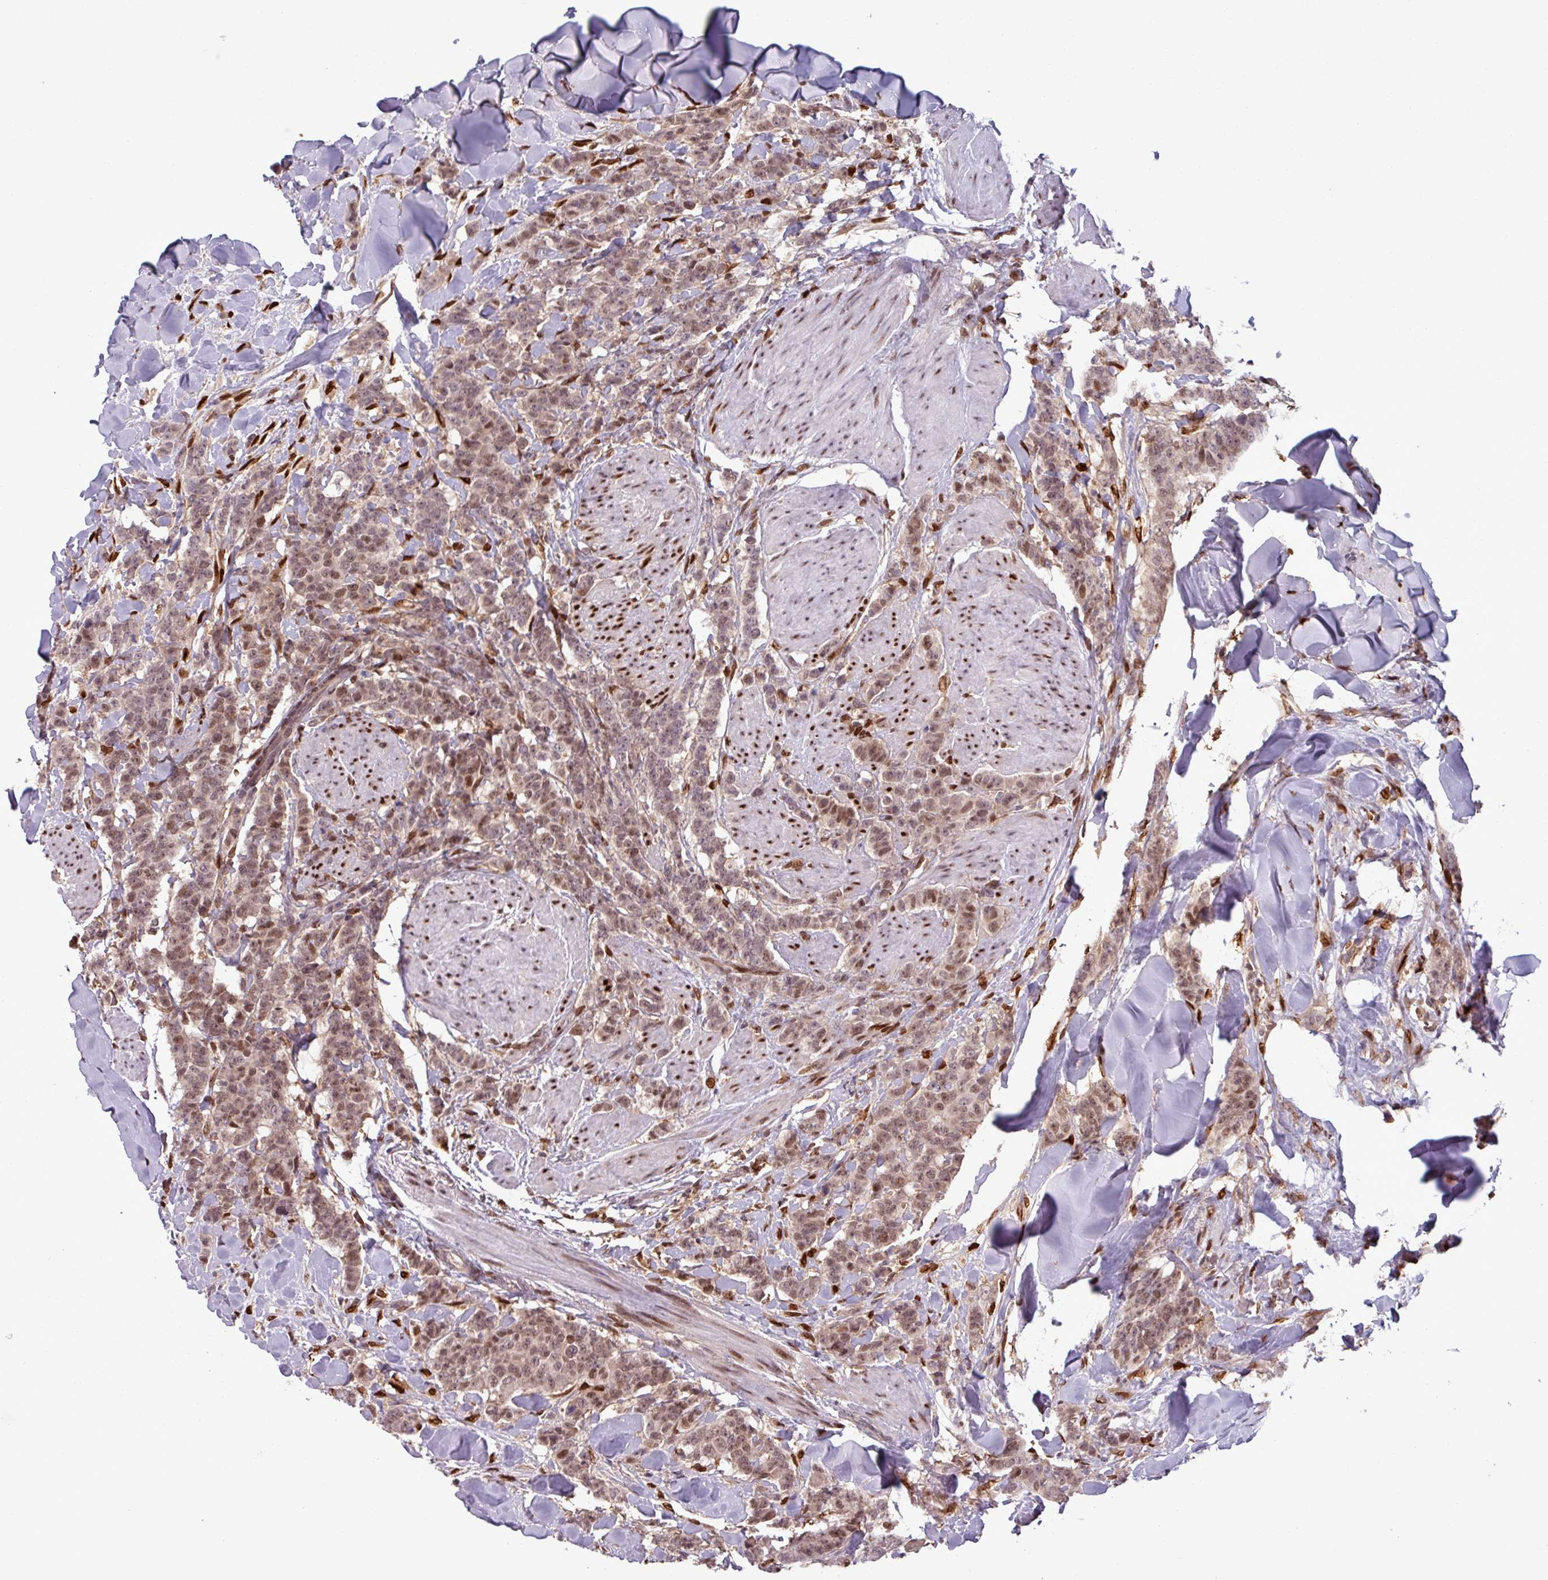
{"staining": {"intensity": "moderate", "quantity": ">75%", "location": "nuclear"}, "tissue": "breast cancer", "cell_type": "Tumor cells", "image_type": "cancer", "snomed": [{"axis": "morphology", "description": "Duct carcinoma"}, {"axis": "topography", "description": "Breast"}], "caption": "Intraductal carcinoma (breast) was stained to show a protein in brown. There is medium levels of moderate nuclear staining in approximately >75% of tumor cells.", "gene": "PRRX1", "patient": {"sex": "female", "age": 40}}